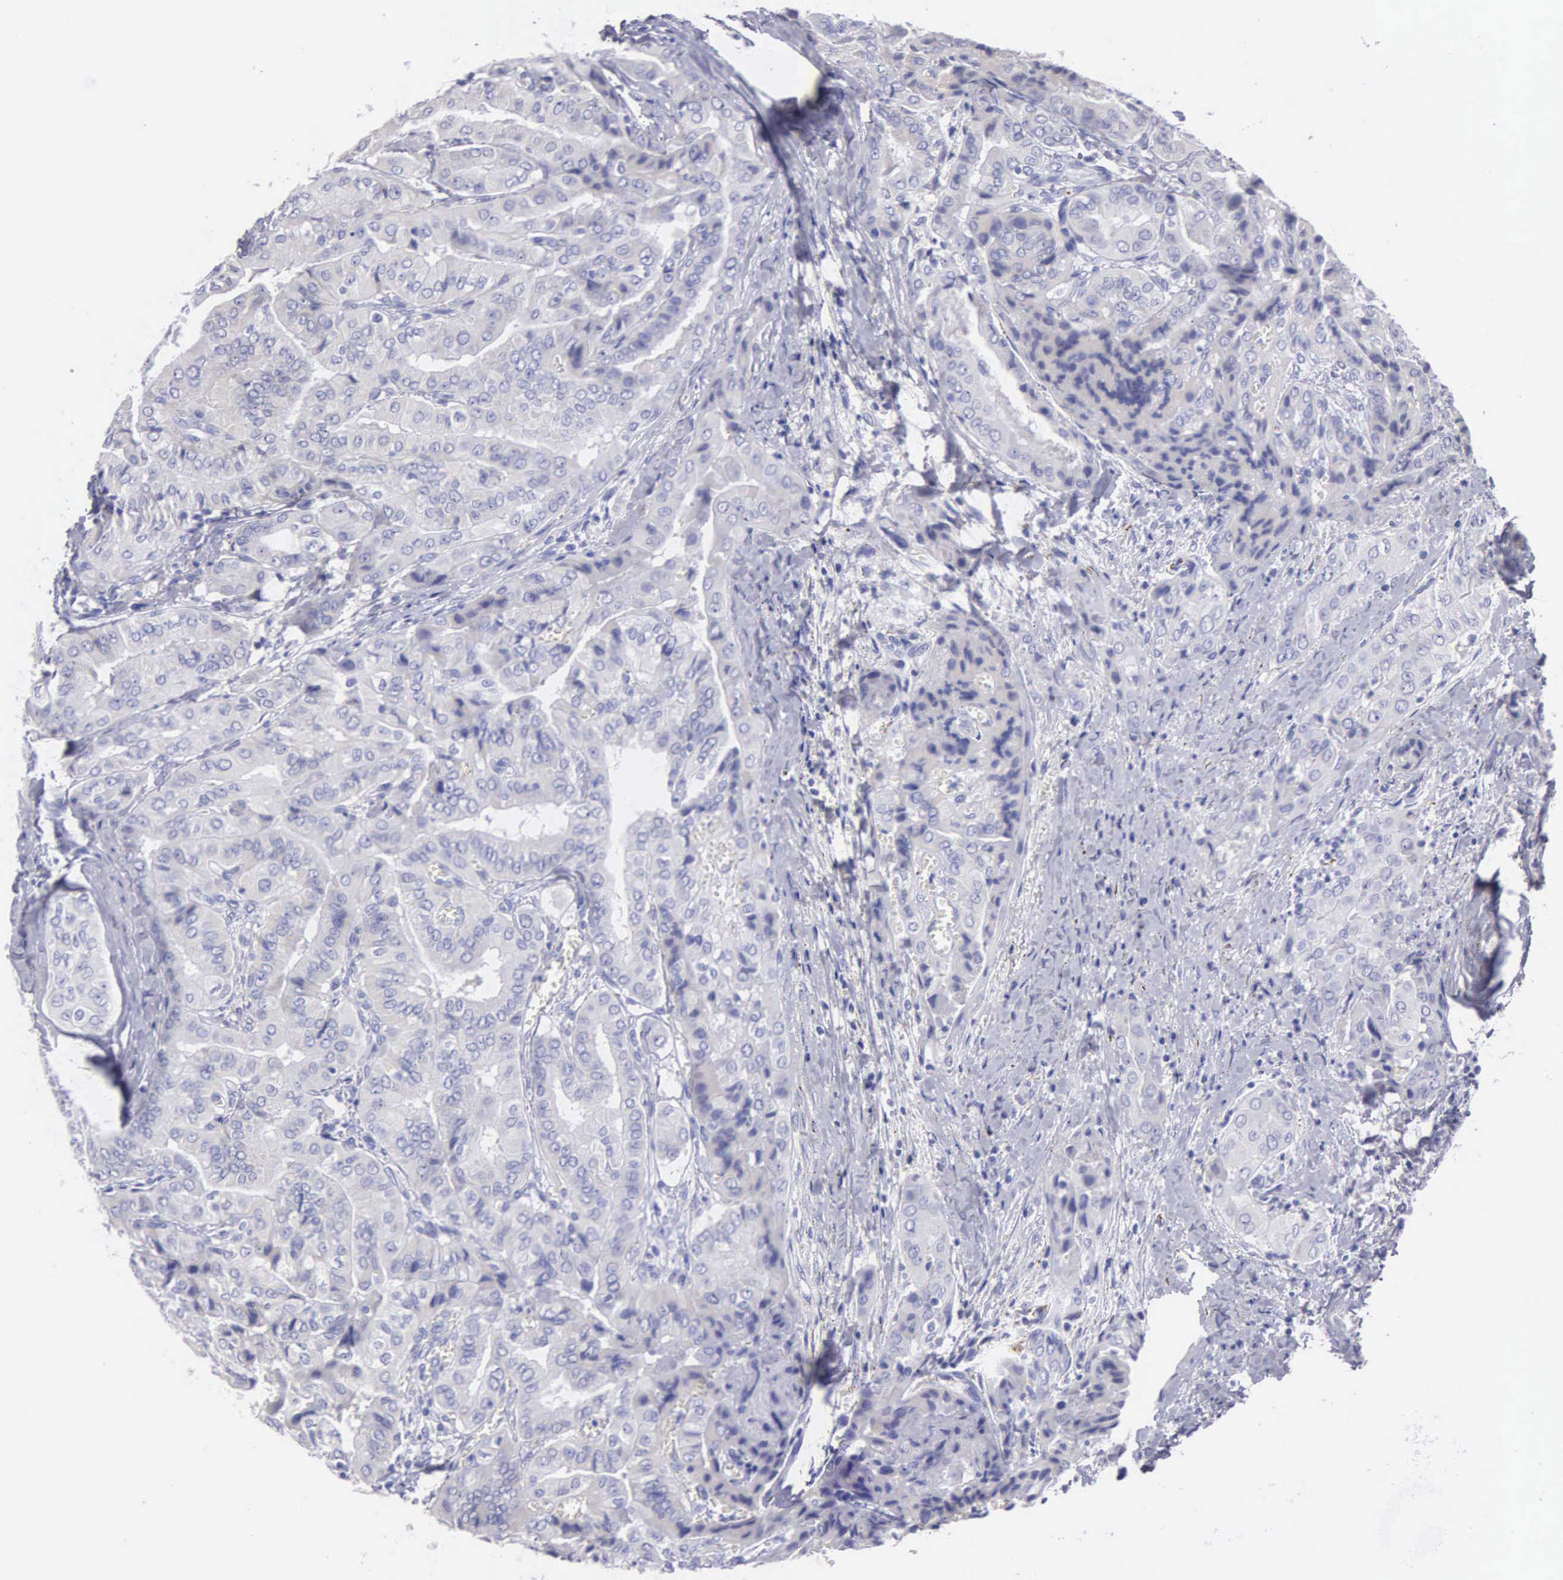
{"staining": {"intensity": "negative", "quantity": "none", "location": "none"}, "tissue": "thyroid cancer", "cell_type": "Tumor cells", "image_type": "cancer", "snomed": [{"axis": "morphology", "description": "Papillary adenocarcinoma, NOS"}, {"axis": "topography", "description": "Thyroid gland"}], "caption": "DAB (3,3'-diaminobenzidine) immunohistochemical staining of human thyroid papillary adenocarcinoma reveals no significant positivity in tumor cells. Nuclei are stained in blue.", "gene": "FBLN5", "patient": {"sex": "female", "age": 71}}